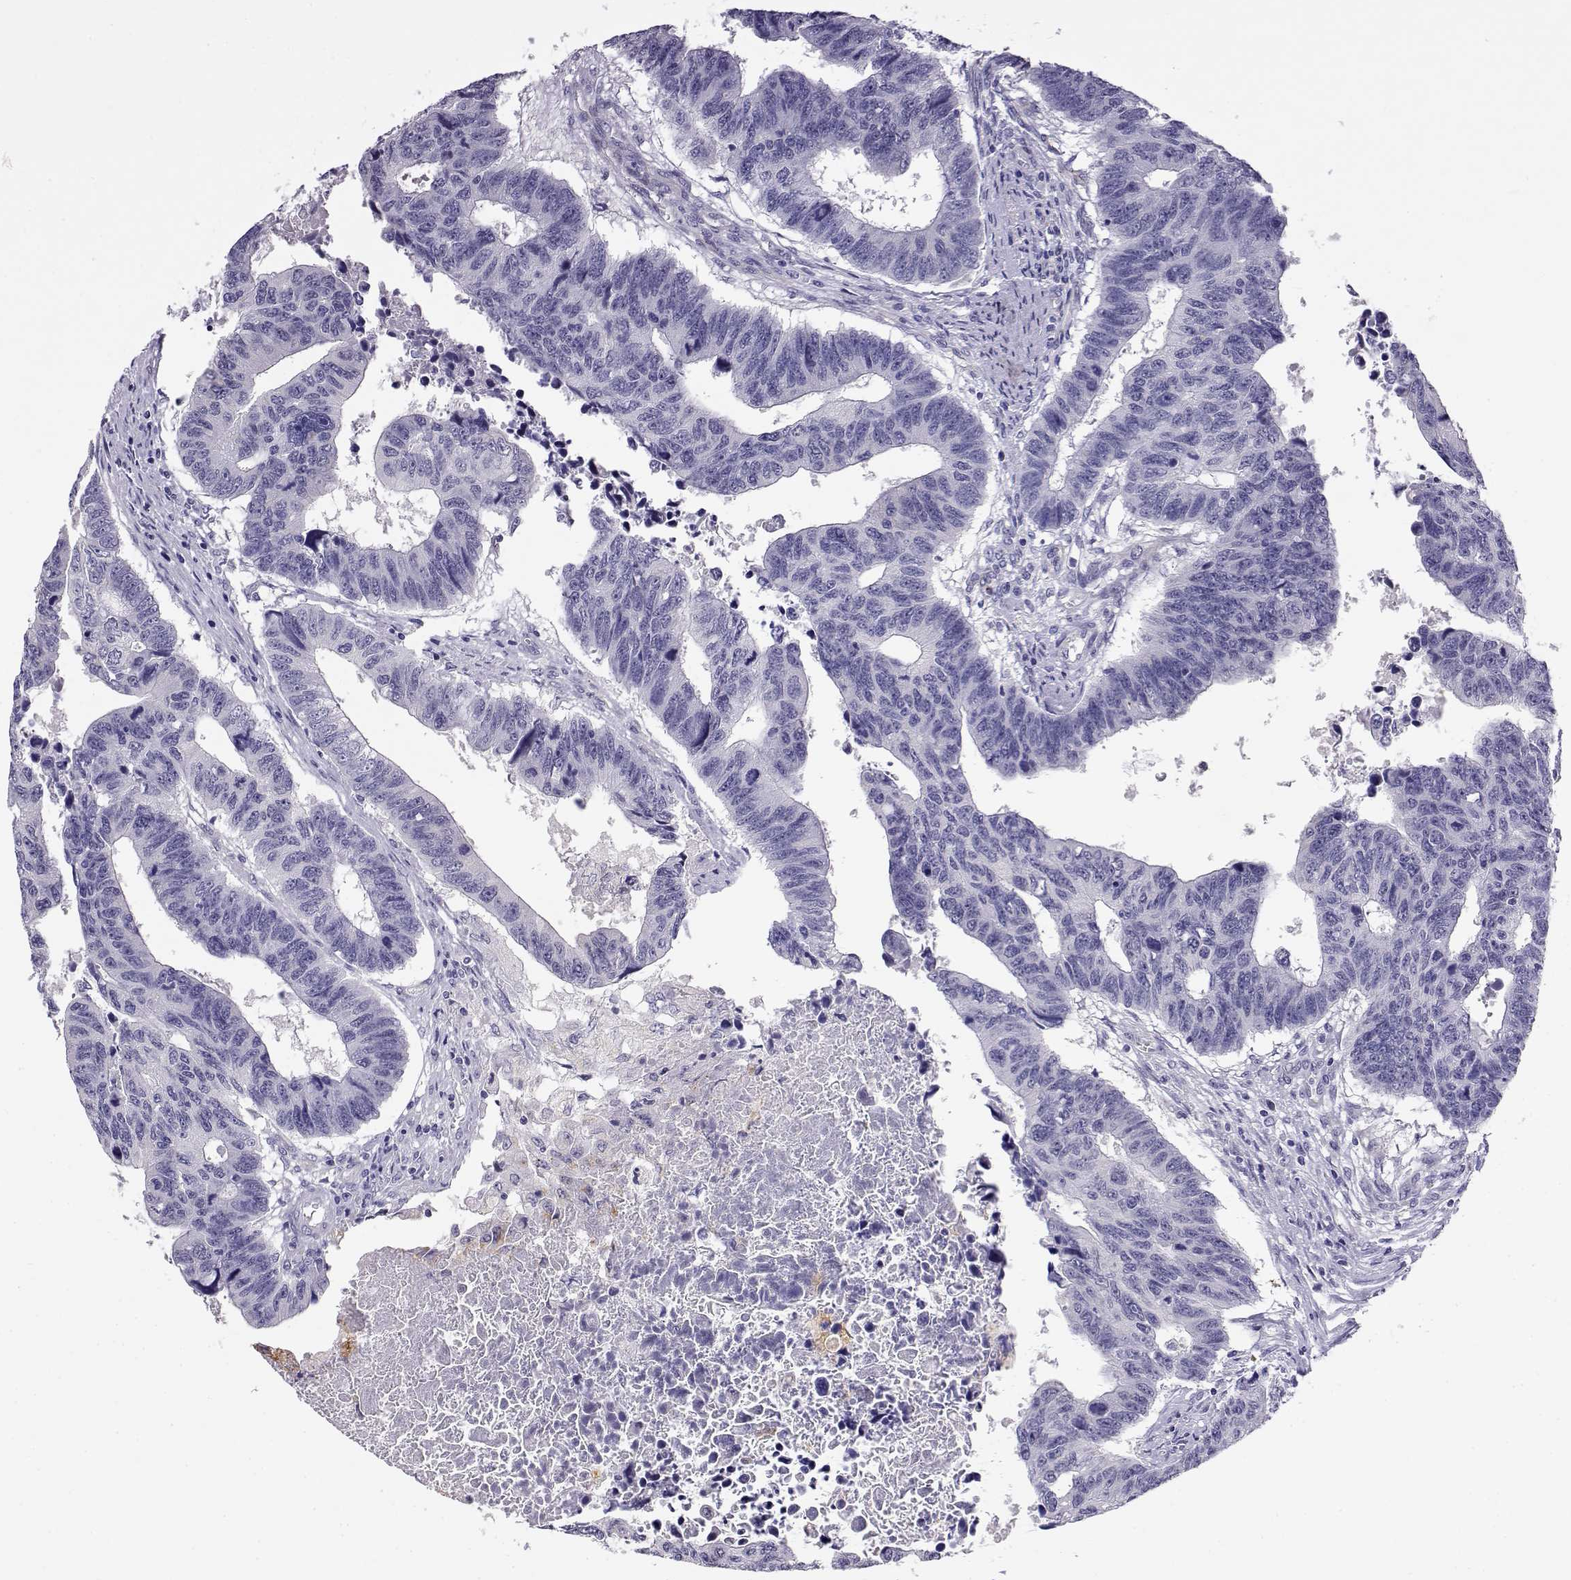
{"staining": {"intensity": "negative", "quantity": "none", "location": "none"}, "tissue": "colorectal cancer", "cell_type": "Tumor cells", "image_type": "cancer", "snomed": [{"axis": "morphology", "description": "Adenocarcinoma, NOS"}, {"axis": "topography", "description": "Rectum"}], "caption": "An image of colorectal cancer stained for a protein demonstrates no brown staining in tumor cells.", "gene": "ENDOU", "patient": {"sex": "female", "age": 85}}